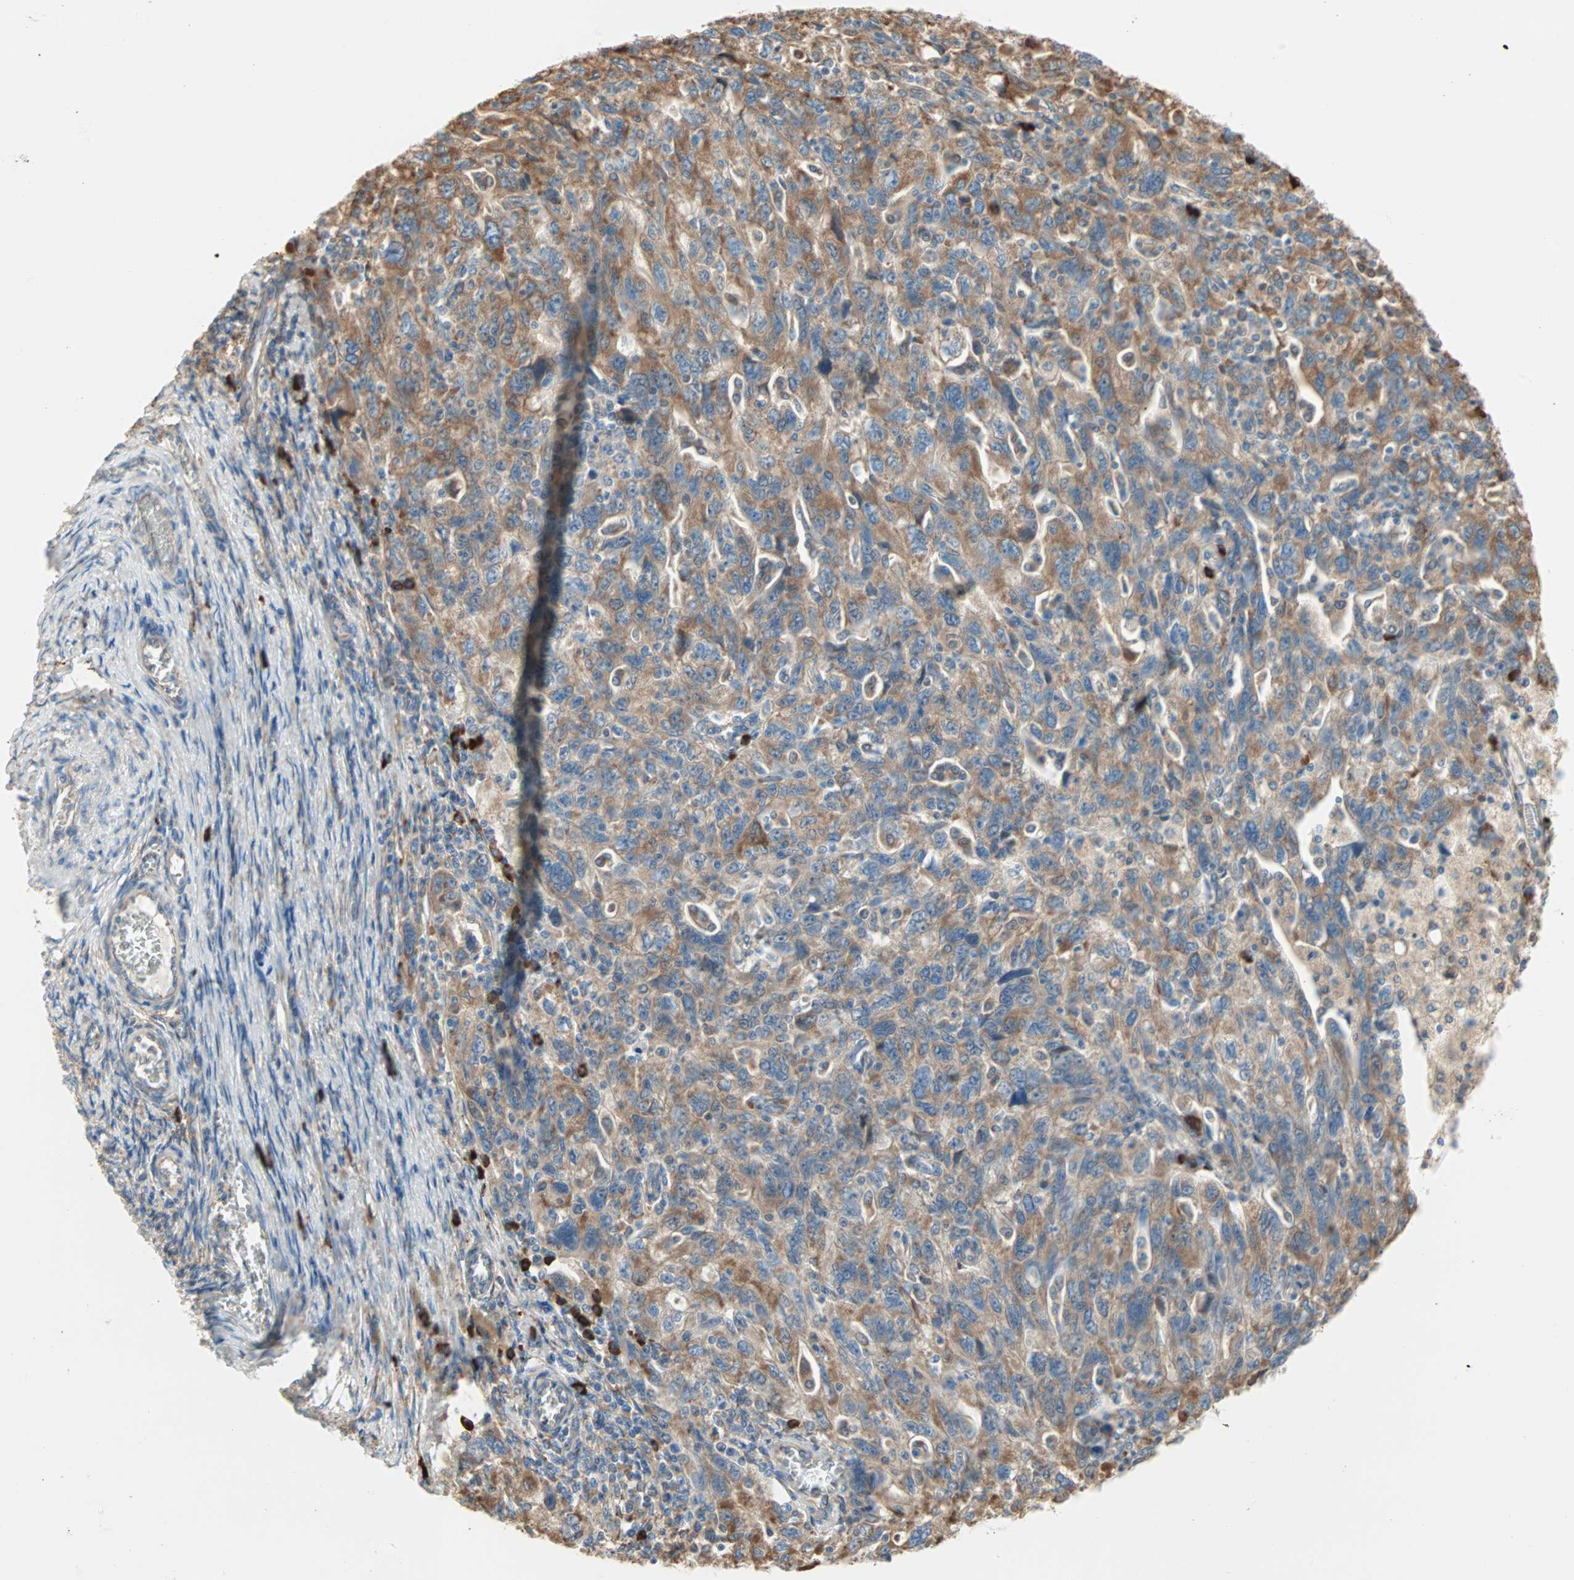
{"staining": {"intensity": "moderate", "quantity": ">75%", "location": "cytoplasmic/membranous"}, "tissue": "ovarian cancer", "cell_type": "Tumor cells", "image_type": "cancer", "snomed": [{"axis": "morphology", "description": "Carcinoma, NOS"}, {"axis": "morphology", "description": "Cystadenocarcinoma, serous, NOS"}, {"axis": "topography", "description": "Ovary"}], "caption": "A brown stain labels moderate cytoplasmic/membranous expression of a protein in ovarian cancer (serous cystadenocarcinoma) tumor cells. The staining was performed using DAB, with brown indicating positive protein expression. Nuclei are stained blue with hematoxylin.", "gene": "PLCXD1", "patient": {"sex": "female", "age": 69}}